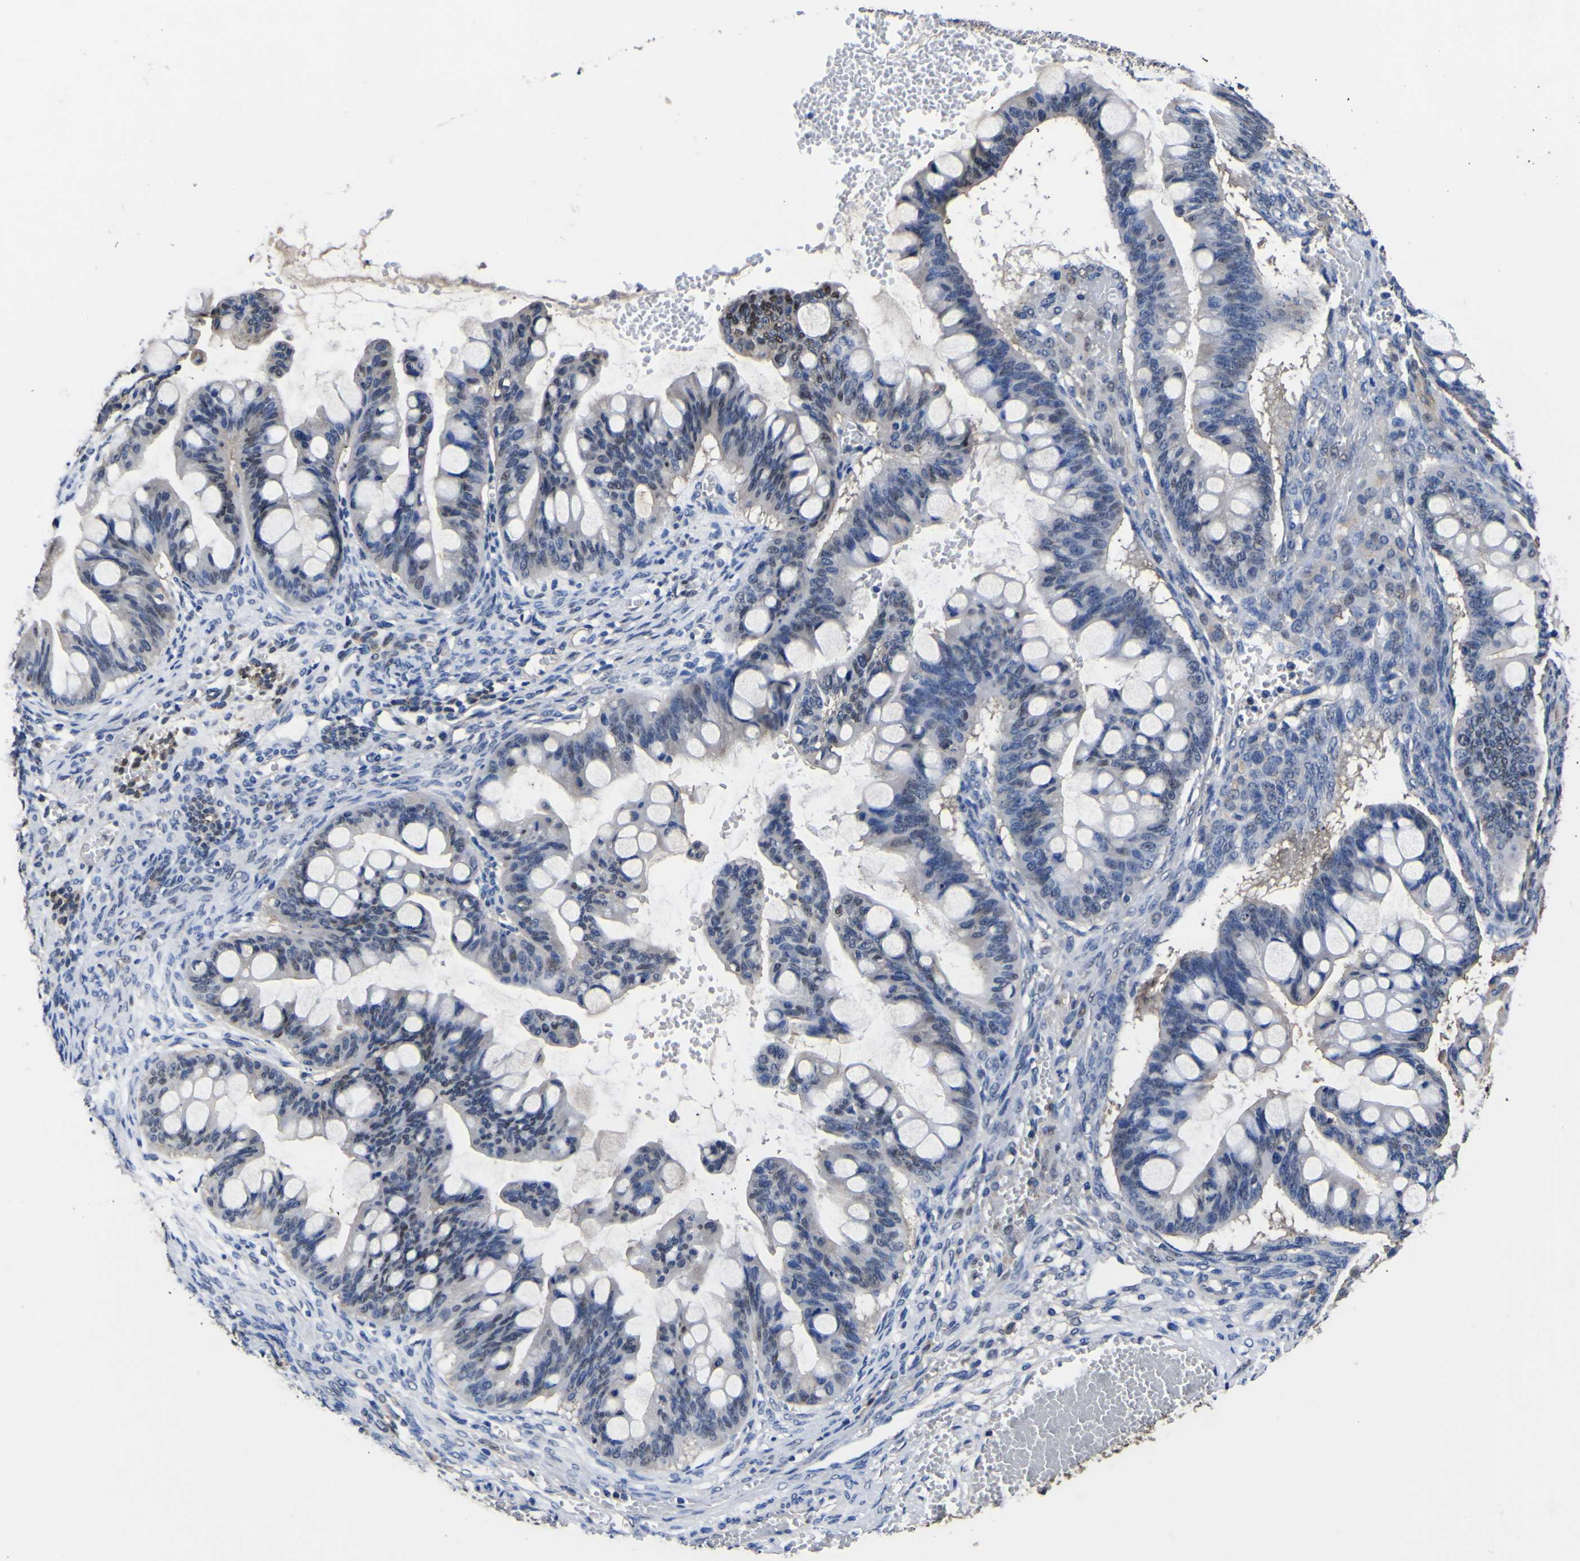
{"staining": {"intensity": "weak", "quantity": "<25%", "location": "nuclear"}, "tissue": "ovarian cancer", "cell_type": "Tumor cells", "image_type": "cancer", "snomed": [{"axis": "morphology", "description": "Cystadenocarcinoma, mucinous, NOS"}, {"axis": "topography", "description": "Ovary"}], "caption": "Protein analysis of ovarian cancer (mucinous cystadenocarcinoma) reveals no significant positivity in tumor cells. (Stains: DAB (3,3'-diaminobenzidine) immunohistochemistry (IHC) with hematoxylin counter stain, Microscopy: brightfield microscopy at high magnification).", "gene": "FAM110B", "patient": {"sex": "female", "age": 73}}